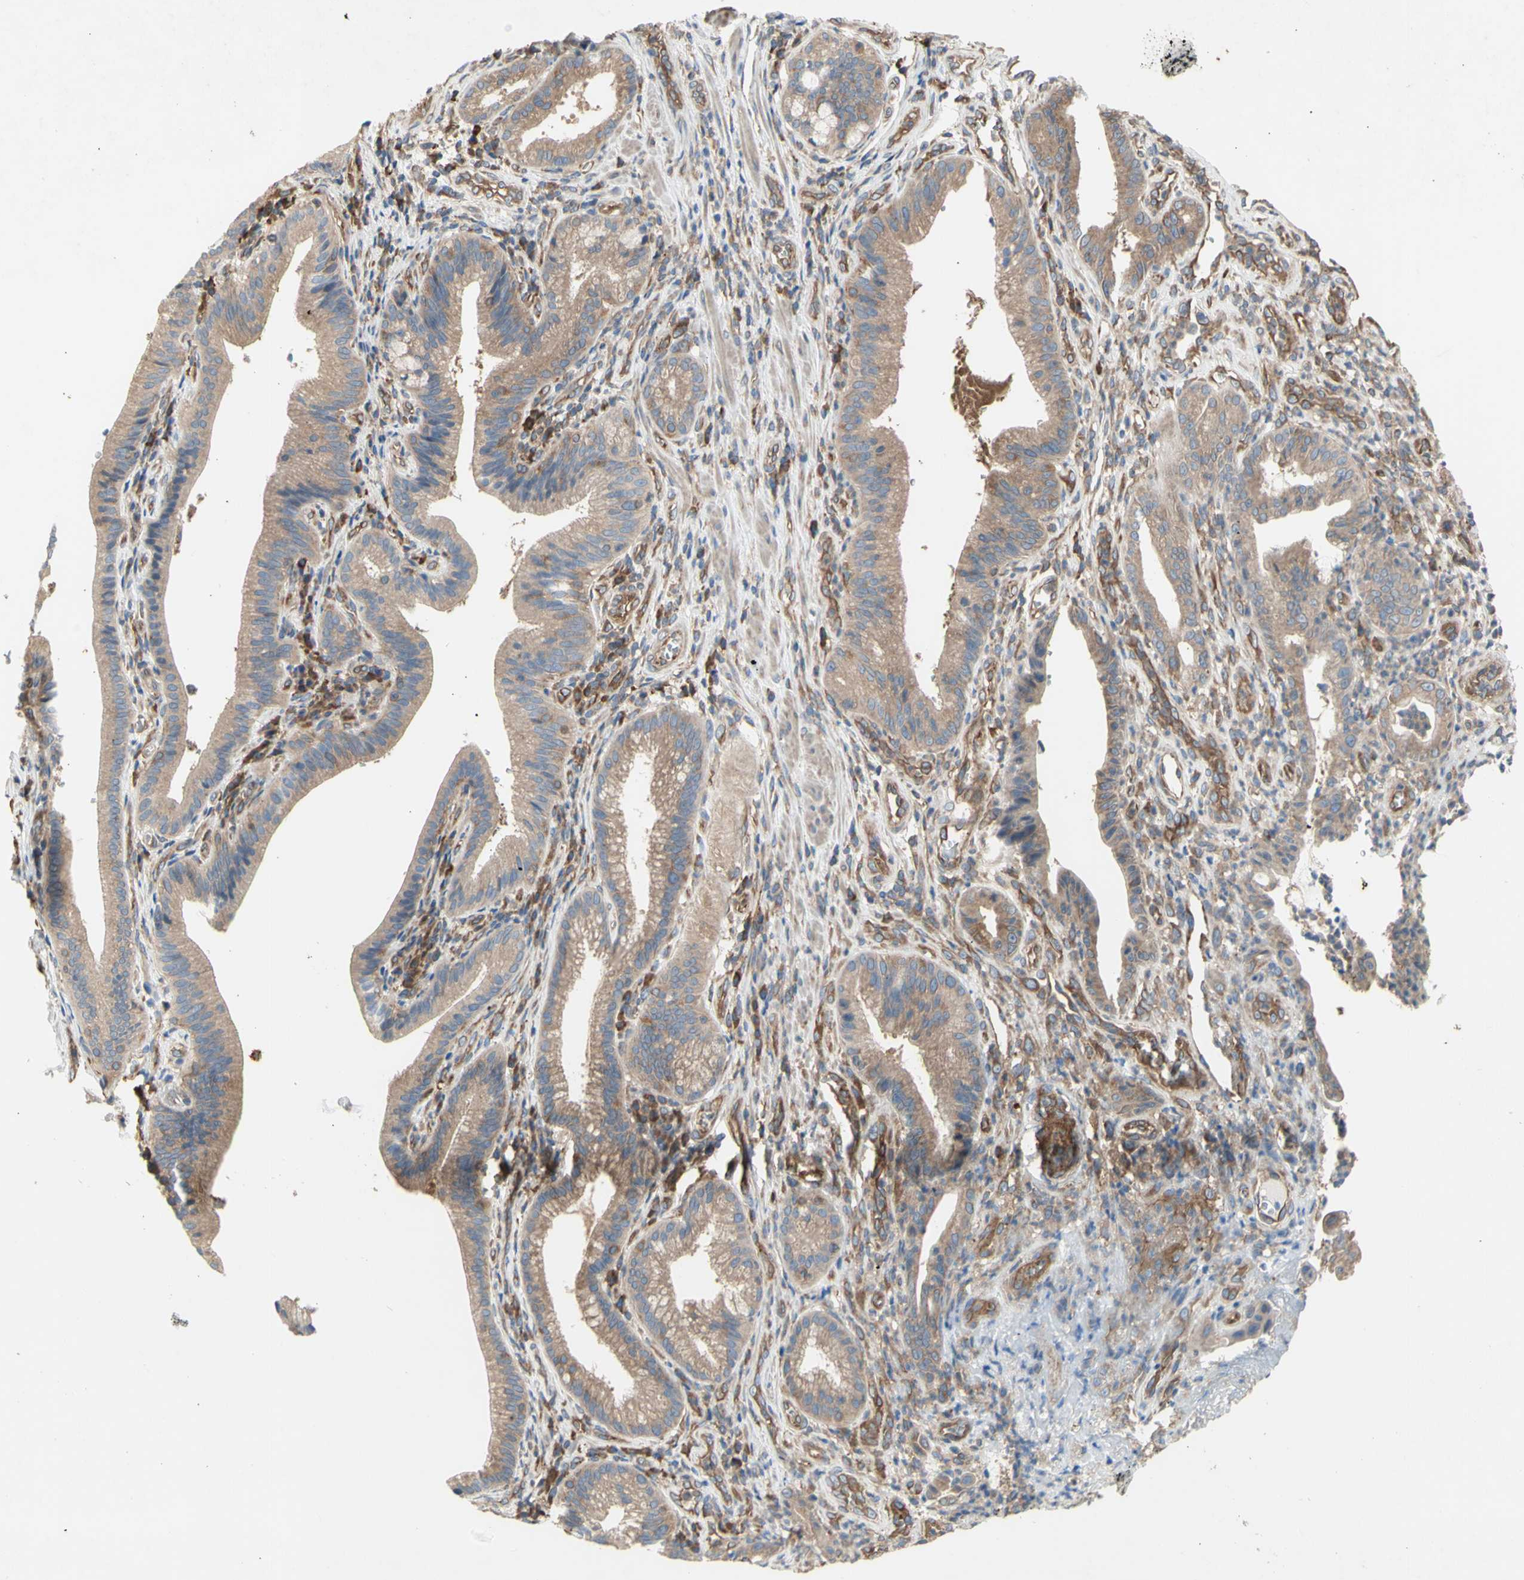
{"staining": {"intensity": "weak", "quantity": ">75%", "location": "cytoplasmic/membranous"}, "tissue": "pancreatic cancer", "cell_type": "Tumor cells", "image_type": "cancer", "snomed": [{"axis": "morphology", "description": "Adenocarcinoma, NOS"}, {"axis": "topography", "description": "Pancreas"}], "caption": "A brown stain shows weak cytoplasmic/membranous positivity of a protein in human pancreatic adenocarcinoma tumor cells.", "gene": "KLC1", "patient": {"sex": "female", "age": 75}}